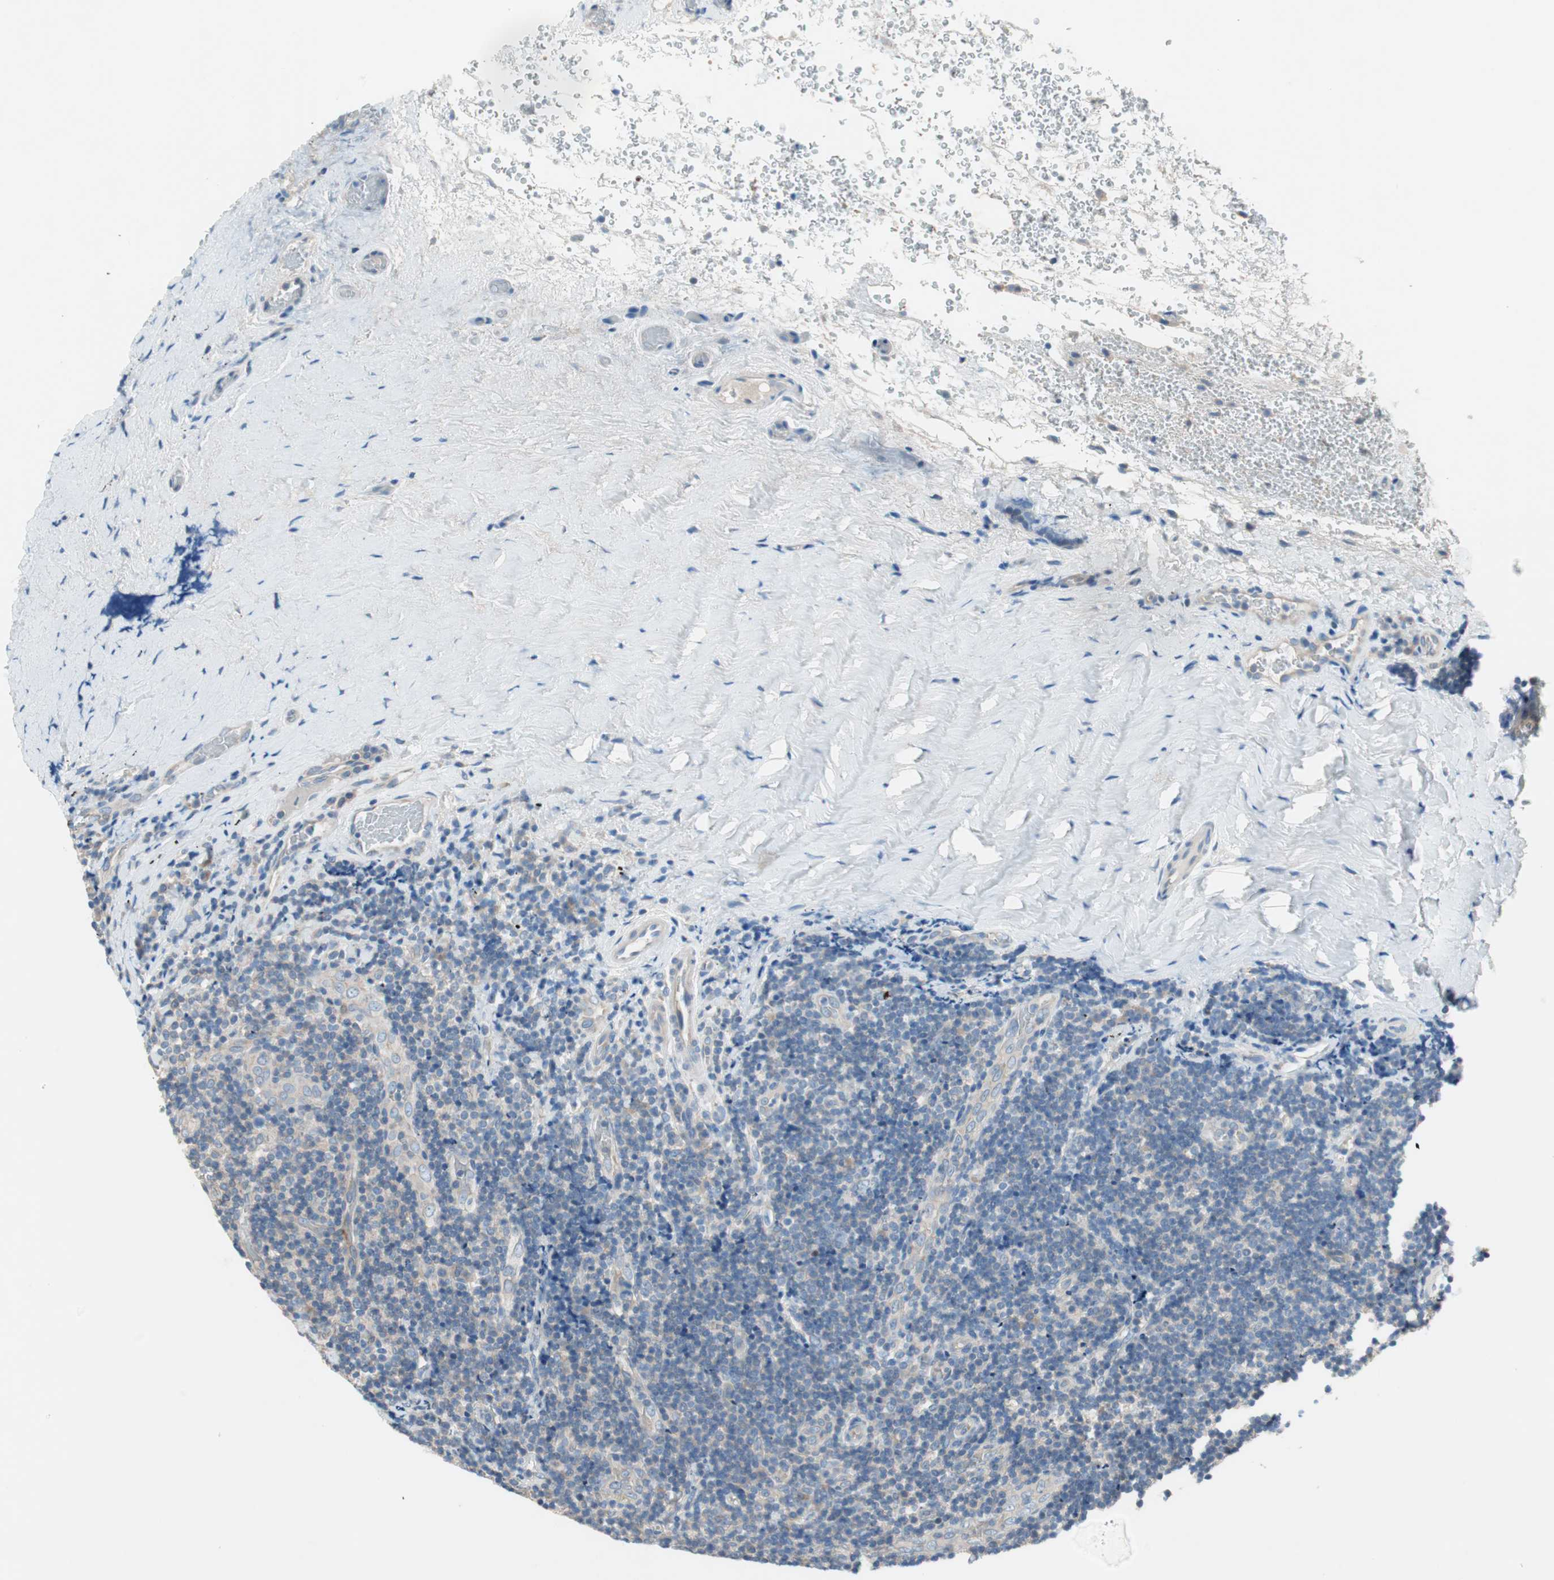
{"staining": {"intensity": "negative", "quantity": "none", "location": "none"}, "tissue": "lymphoma", "cell_type": "Tumor cells", "image_type": "cancer", "snomed": [{"axis": "morphology", "description": "Malignant lymphoma, non-Hodgkin's type, High grade"}, {"axis": "topography", "description": "Tonsil"}], "caption": "High magnification brightfield microscopy of malignant lymphoma, non-Hodgkin's type (high-grade) stained with DAB (3,3'-diaminobenzidine) (brown) and counterstained with hematoxylin (blue): tumor cells show no significant expression.", "gene": "GLUL", "patient": {"sex": "female", "age": 36}}